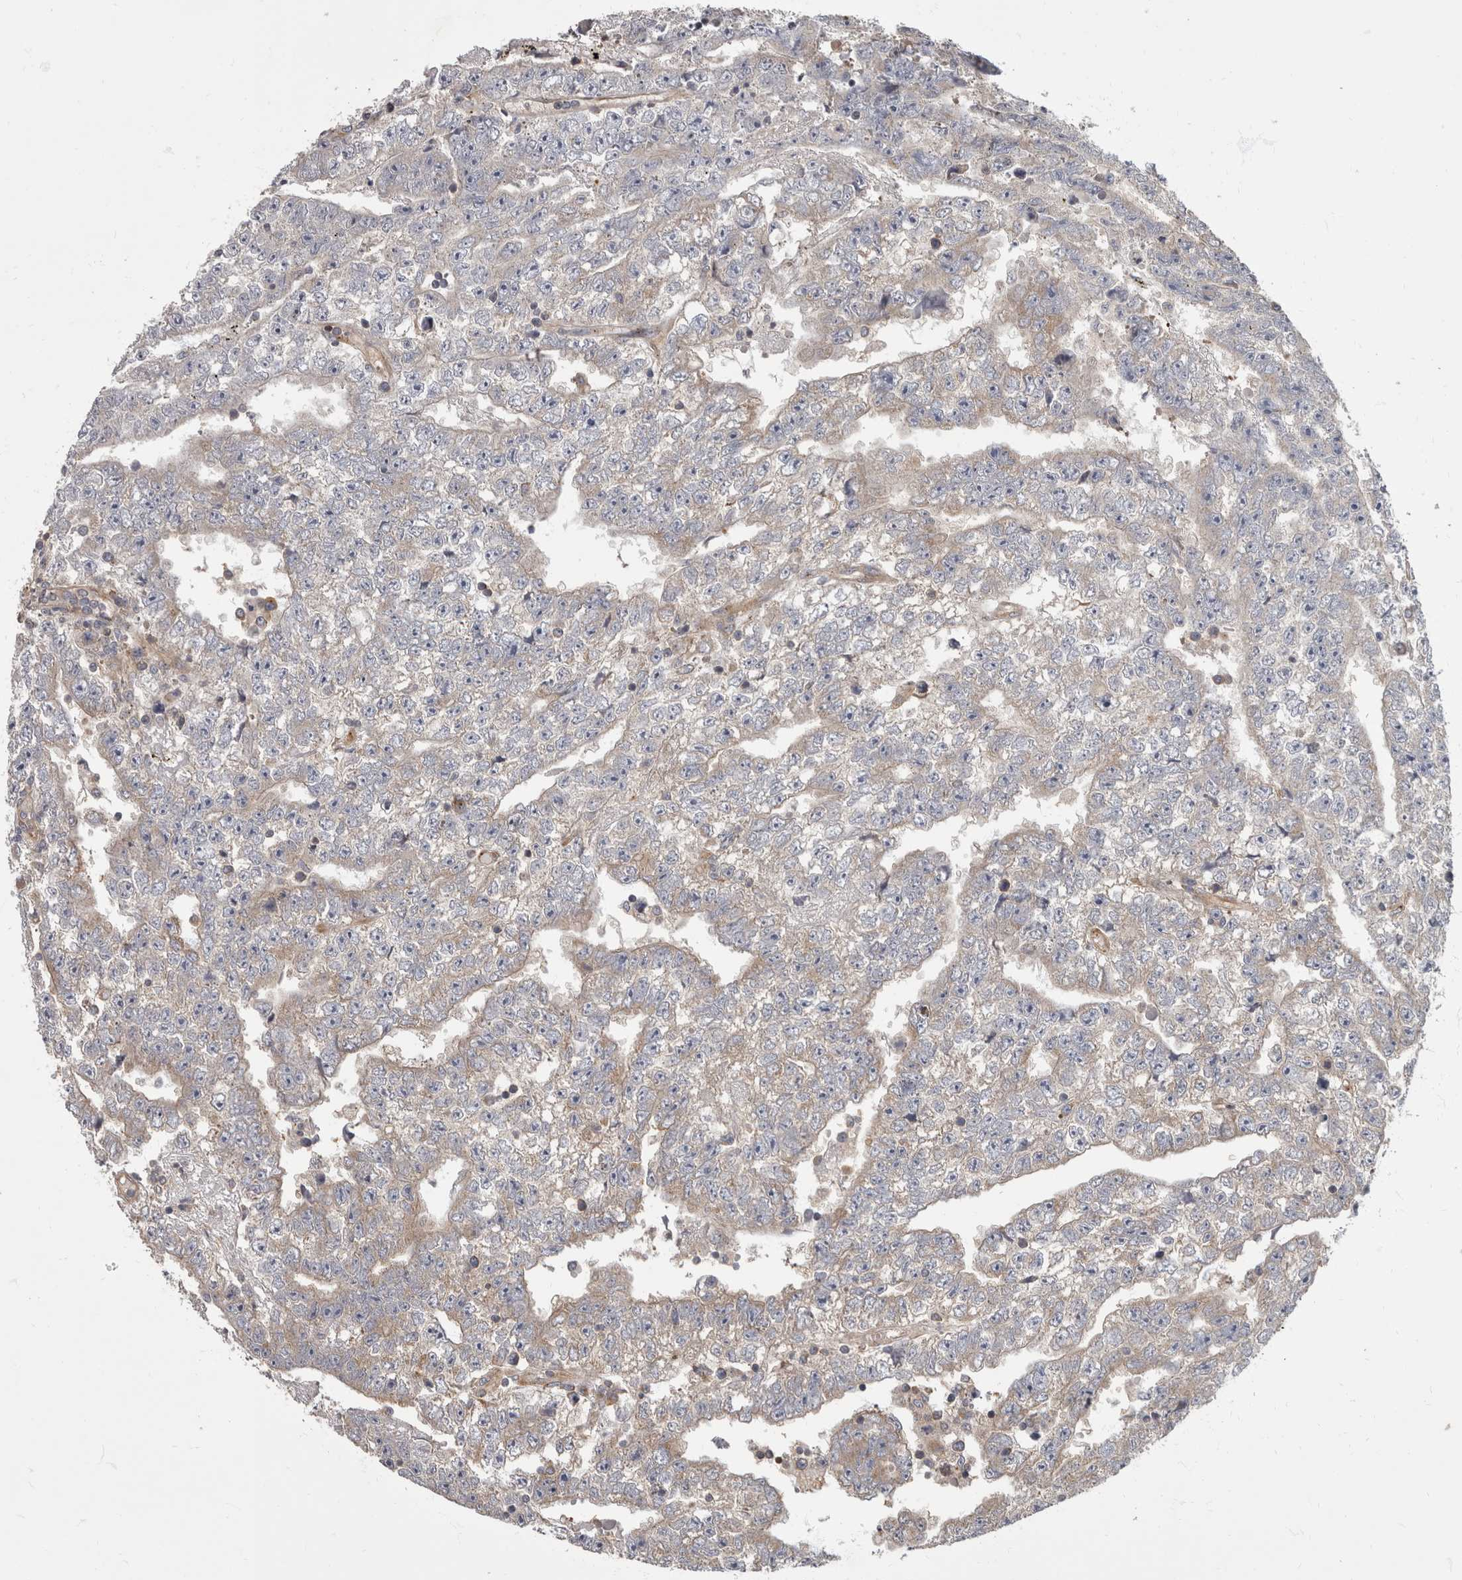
{"staining": {"intensity": "weak", "quantity": "<25%", "location": "cytoplasmic/membranous"}, "tissue": "testis cancer", "cell_type": "Tumor cells", "image_type": "cancer", "snomed": [{"axis": "morphology", "description": "Carcinoma, Embryonal, NOS"}, {"axis": "topography", "description": "Testis"}], "caption": "IHC image of neoplastic tissue: human testis embryonal carcinoma stained with DAB displays no significant protein staining in tumor cells.", "gene": "HOOK3", "patient": {"sex": "male", "age": 25}}